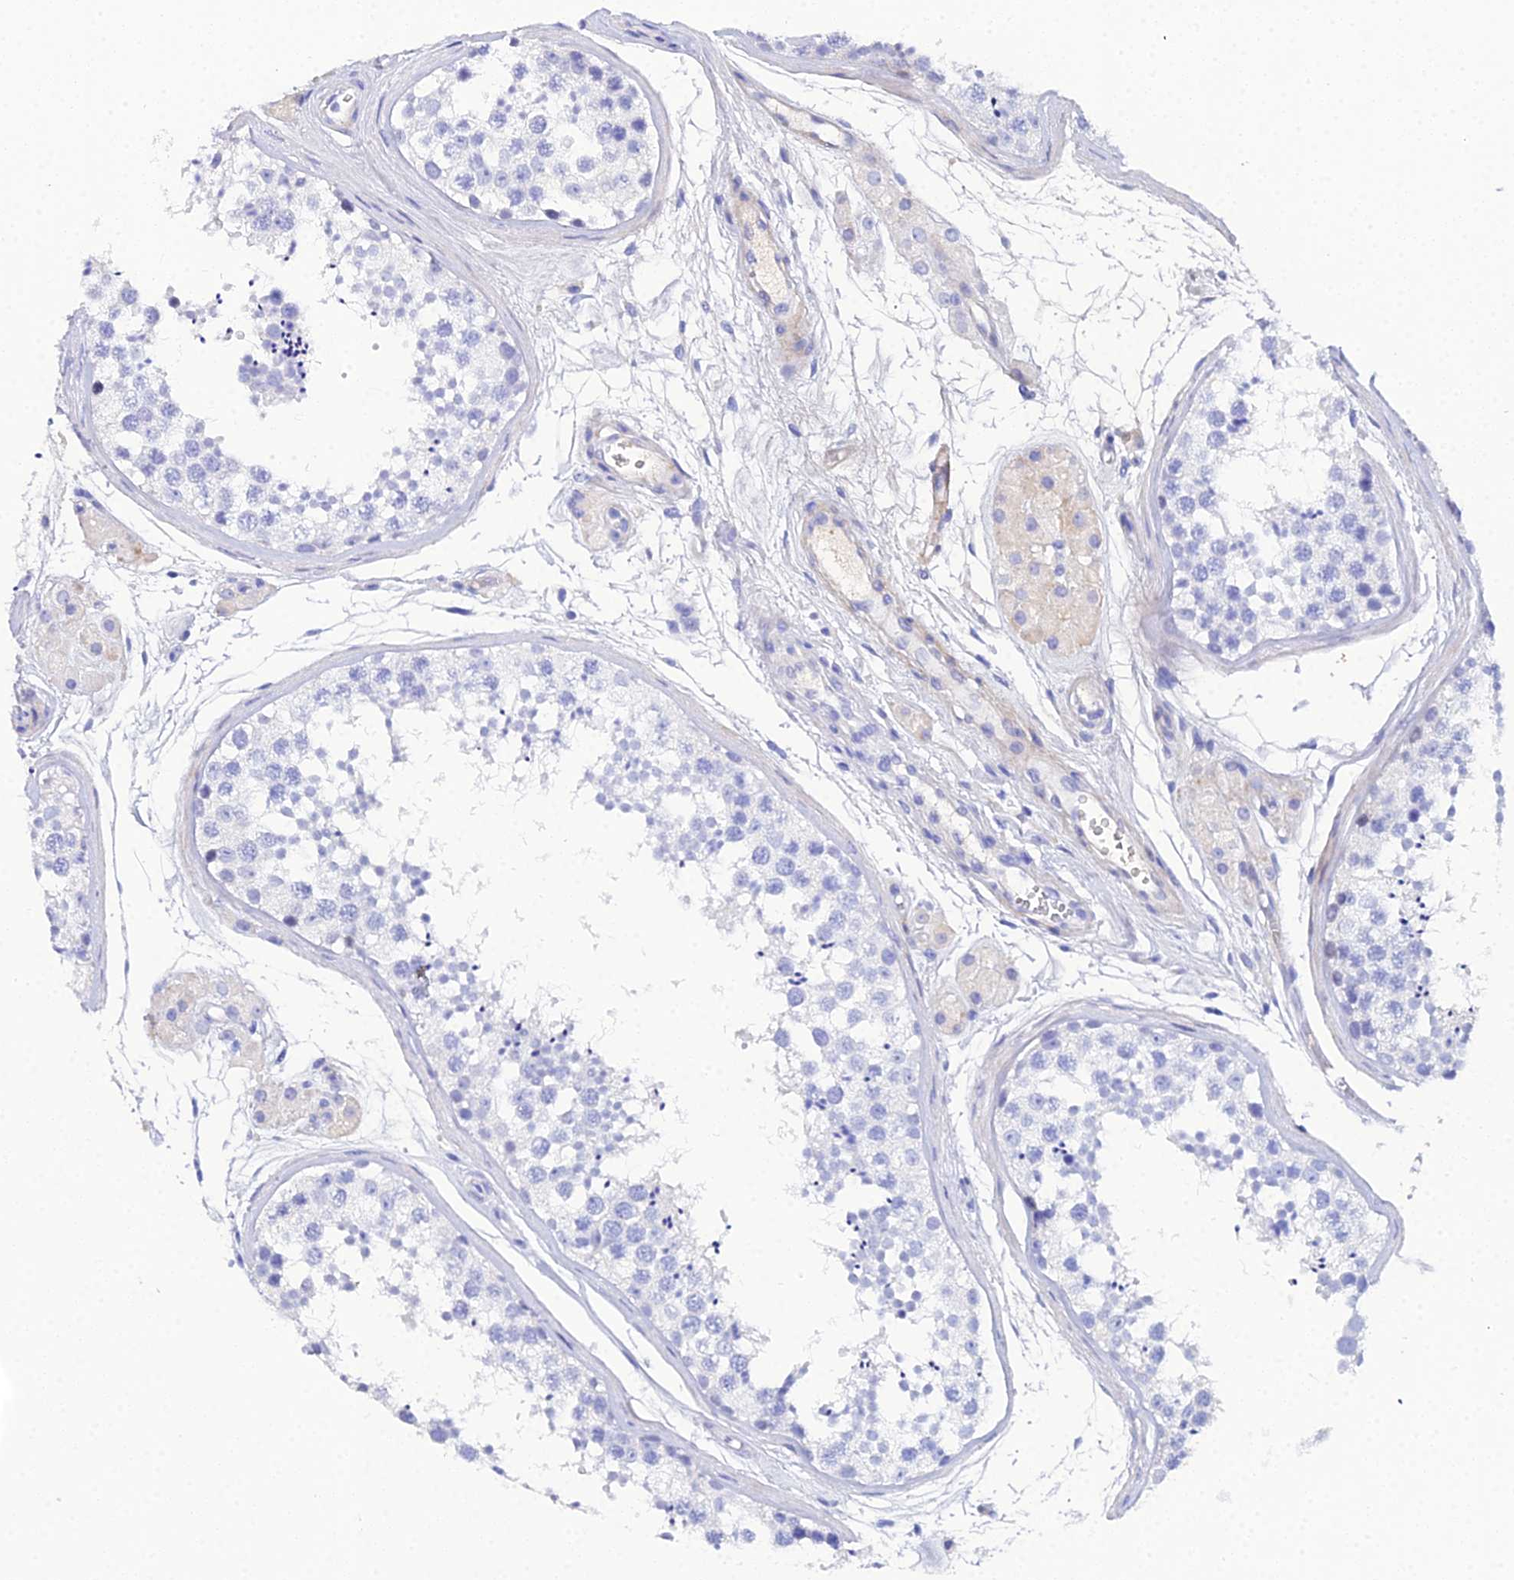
{"staining": {"intensity": "negative", "quantity": "none", "location": "none"}, "tissue": "testis", "cell_type": "Cells in seminiferous ducts", "image_type": "normal", "snomed": [{"axis": "morphology", "description": "Normal tissue, NOS"}, {"axis": "topography", "description": "Testis"}], "caption": "Immunohistochemistry (IHC) photomicrograph of unremarkable testis: human testis stained with DAB exhibits no significant protein staining in cells in seminiferous ducts.", "gene": "CELA3A", "patient": {"sex": "male", "age": 56}}